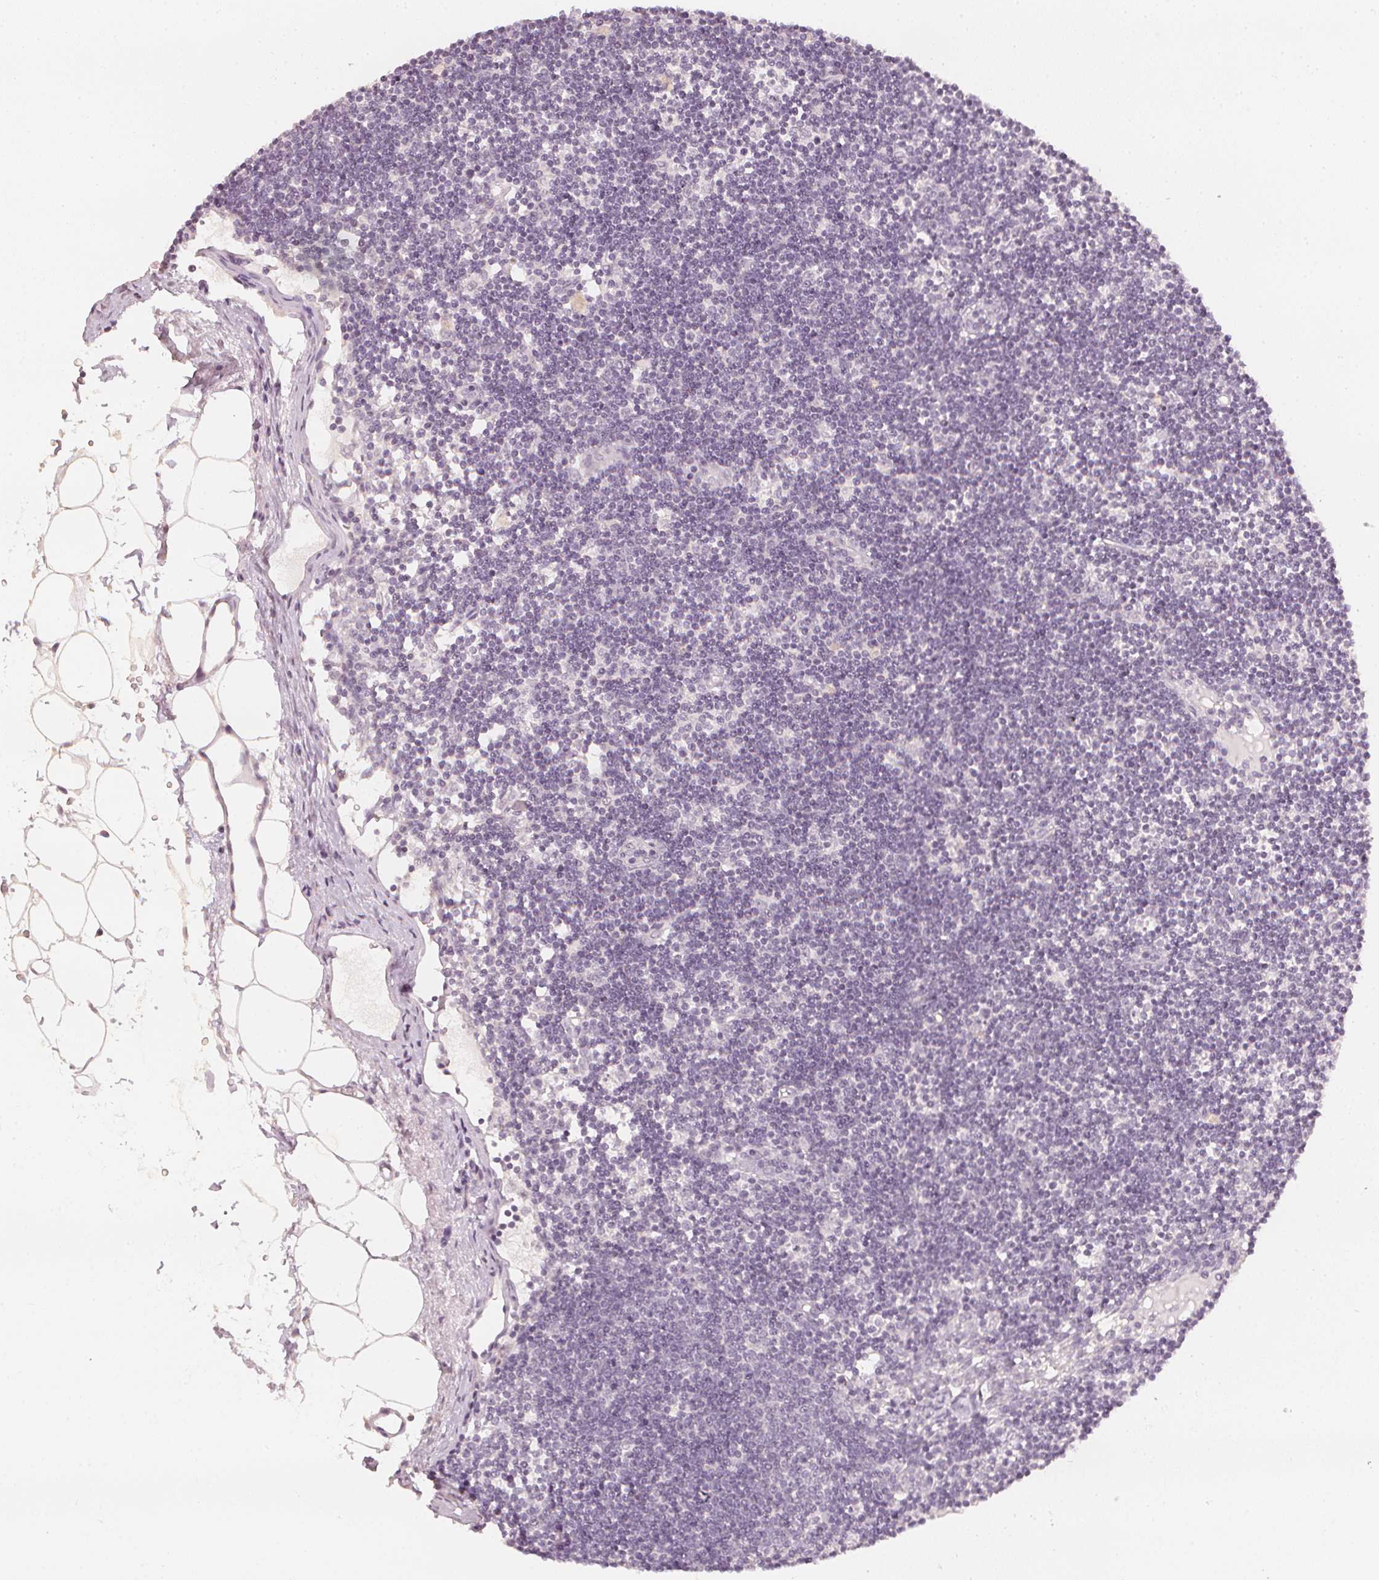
{"staining": {"intensity": "negative", "quantity": "none", "location": "none"}, "tissue": "lymph node", "cell_type": "Germinal center cells", "image_type": "normal", "snomed": [{"axis": "morphology", "description": "Normal tissue, NOS"}, {"axis": "topography", "description": "Lymph node"}], "caption": "Germinal center cells are negative for protein expression in unremarkable human lymph node.", "gene": "CALB1", "patient": {"sex": "female", "age": 65}}